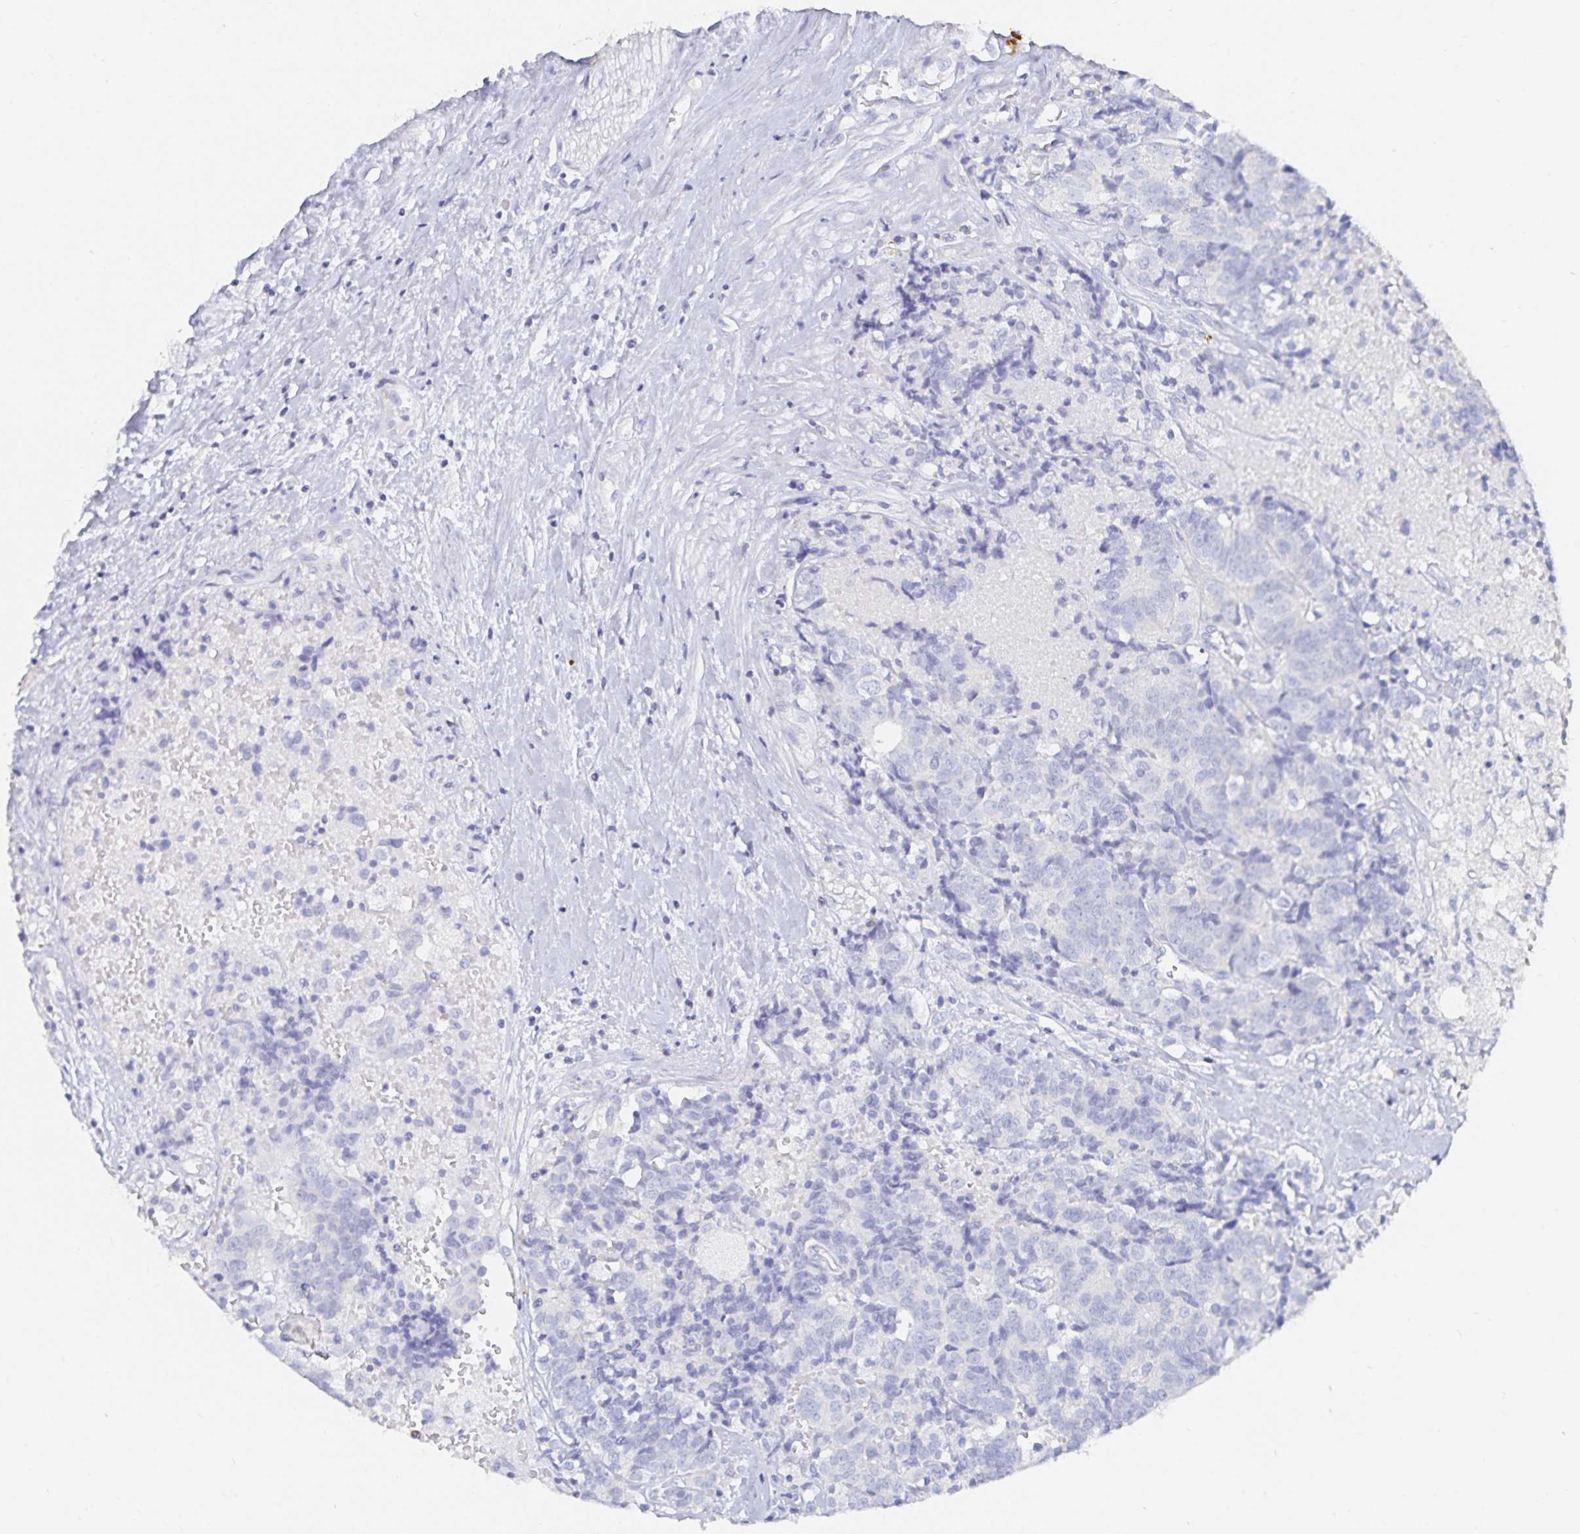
{"staining": {"intensity": "negative", "quantity": "none", "location": "none"}, "tissue": "prostate cancer", "cell_type": "Tumor cells", "image_type": "cancer", "snomed": [{"axis": "morphology", "description": "Adenocarcinoma, High grade"}, {"axis": "topography", "description": "Prostate and seminal vesicle, NOS"}], "caption": "IHC histopathology image of neoplastic tissue: high-grade adenocarcinoma (prostate) stained with DAB displays no significant protein staining in tumor cells.", "gene": "TNIP1", "patient": {"sex": "male", "age": 60}}